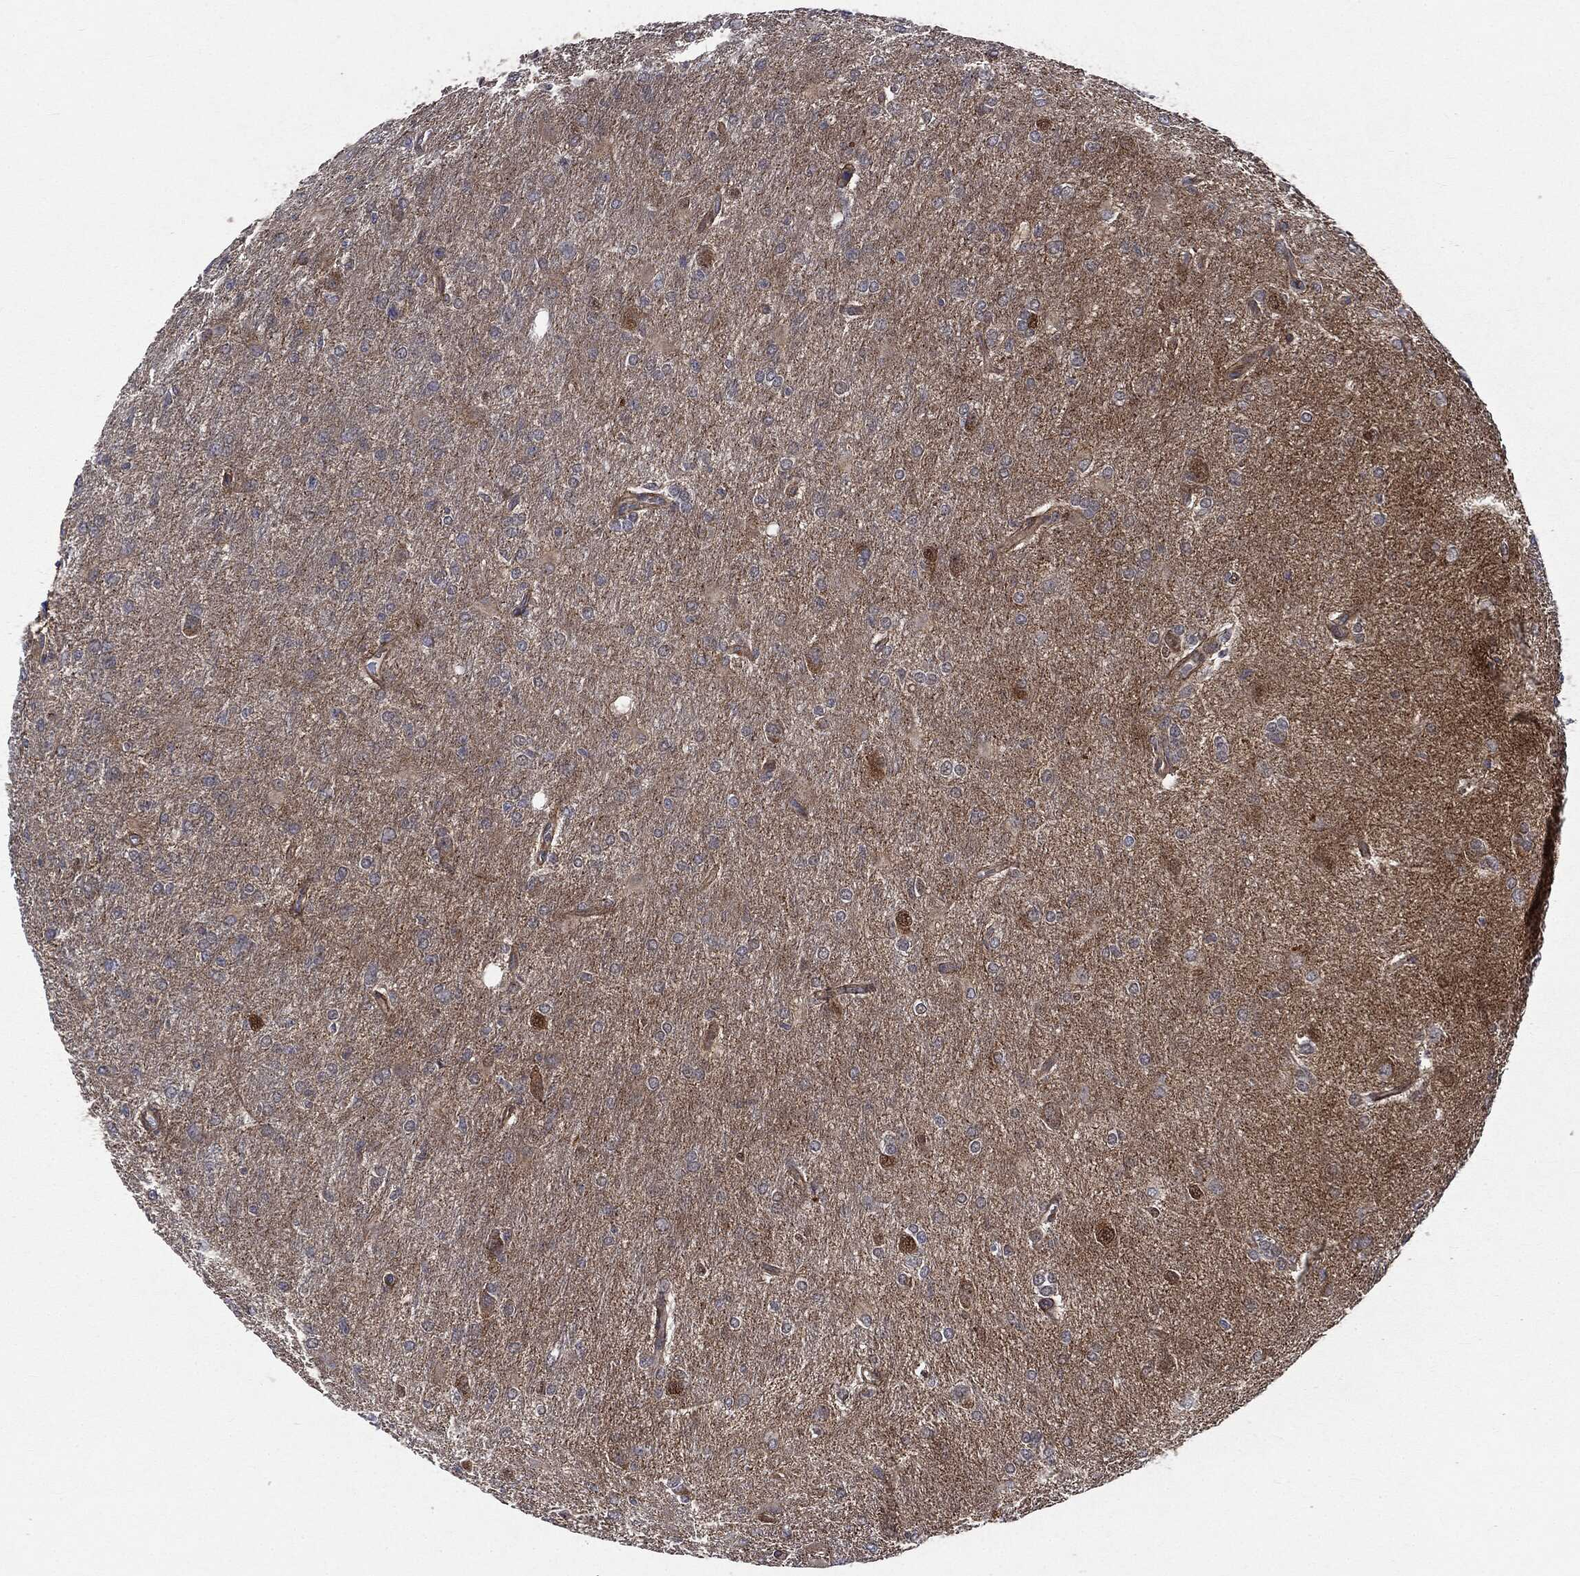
{"staining": {"intensity": "negative", "quantity": "none", "location": "none"}, "tissue": "glioma", "cell_type": "Tumor cells", "image_type": "cancer", "snomed": [{"axis": "morphology", "description": "Glioma, malignant, High grade"}, {"axis": "topography", "description": "Brain"}], "caption": "IHC of high-grade glioma (malignant) demonstrates no staining in tumor cells. (Brightfield microscopy of DAB (3,3'-diaminobenzidine) IHC at high magnification).", "gene": "EPS15L1", "patient": {"sex": "male", "age": 68}}